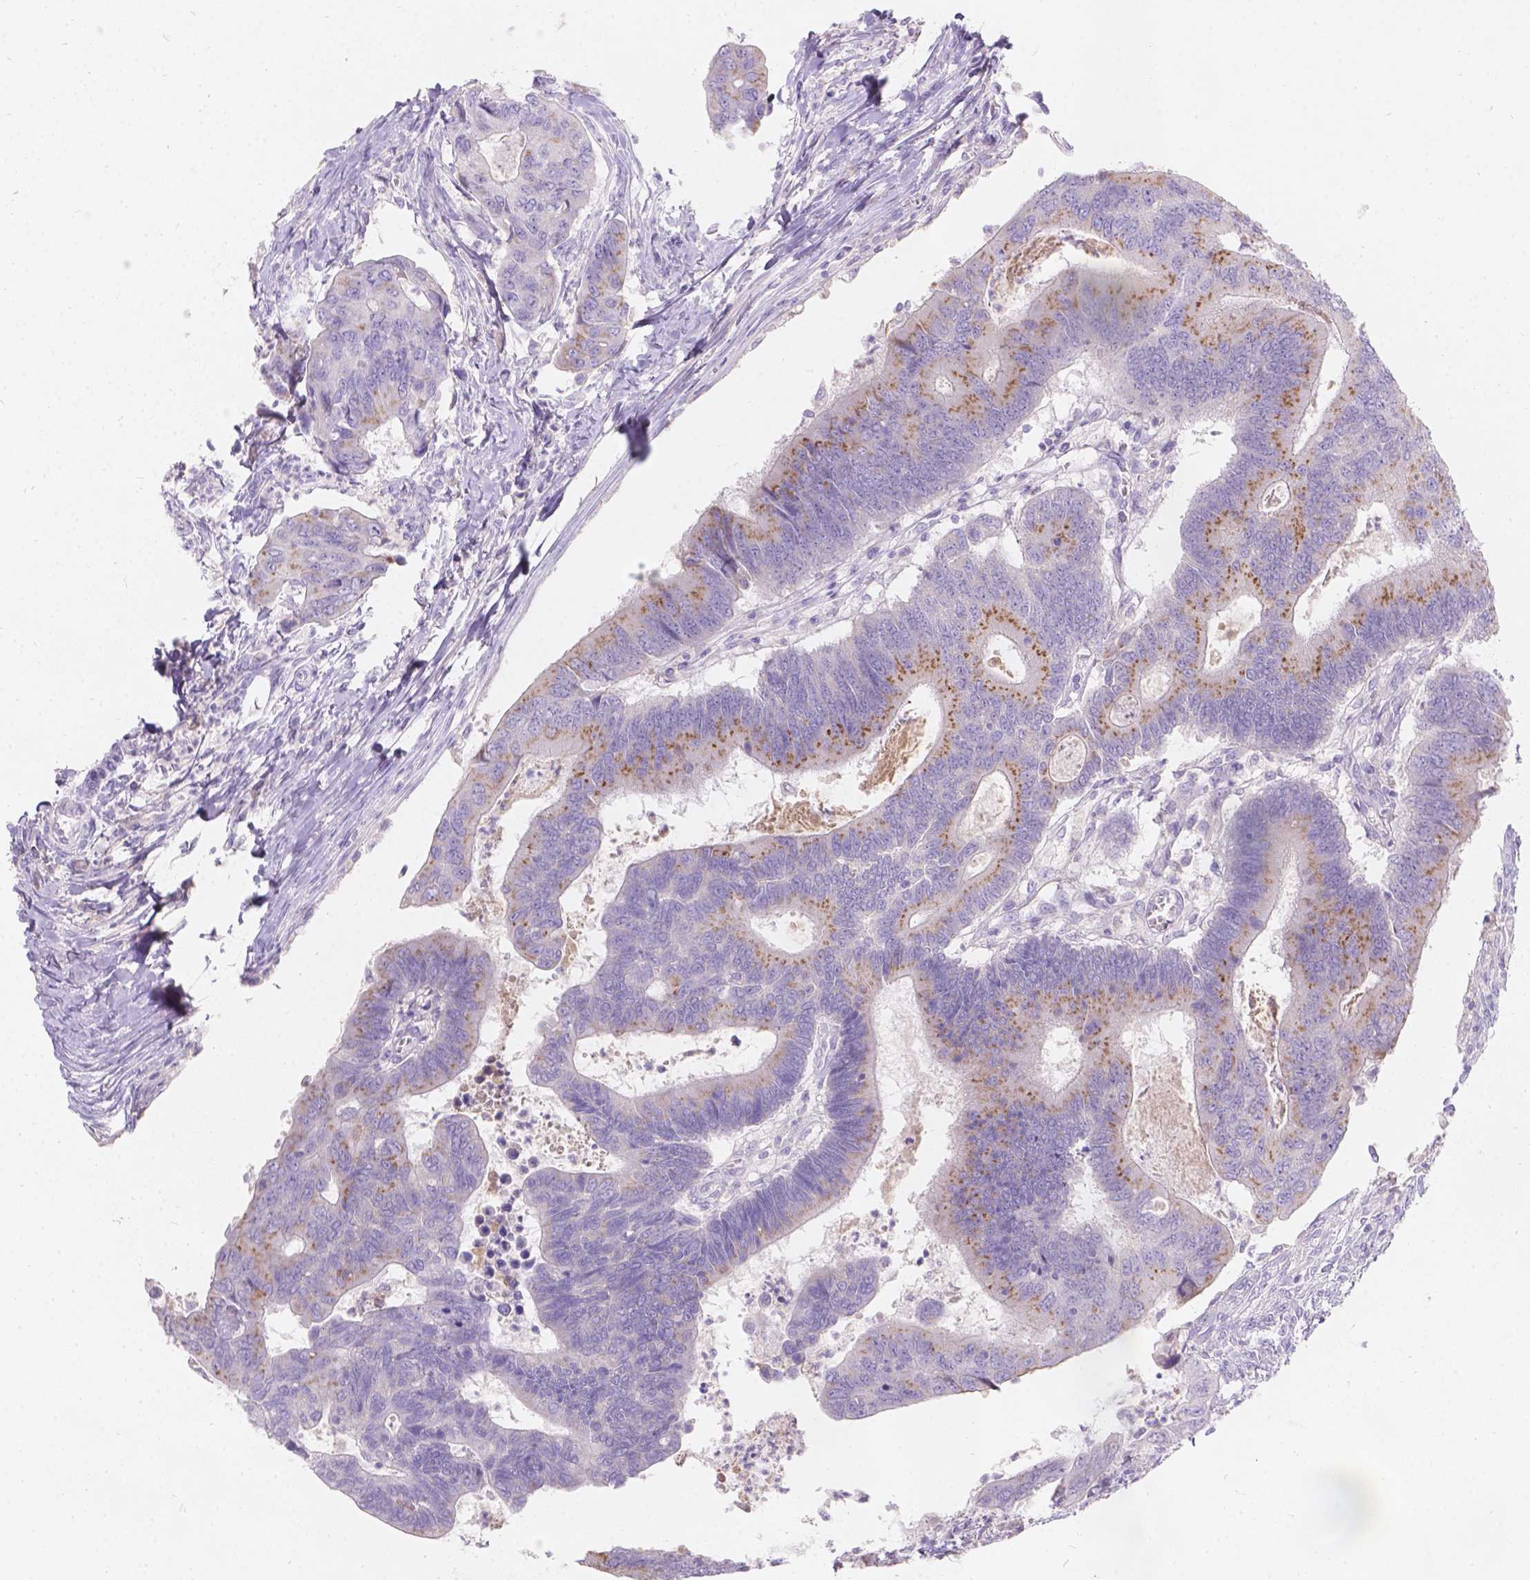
{"staining": {"intensity": "moderate", "quantity": "25%-75%", "location": "cytoplasmic/membranous"}, "tissue": "colorectal cancer", "cell_type": "Tumor cells", "image_type": "cancer", "snomed": [{"axis": "morphology", "description": "Adenocarcinoma, NOS"}, {"axis": "topography", "description": "Colon"}], "caption": "This histopathology image displays IHC staining of human colorectal cancer (adenocarcinoma), with medium moderate cytoplasmic/membranous staining in approximately 25%-75% of tumor cells.", "gene": "GAL3ST2", "patient": {"sex": "female", "age": 67}}